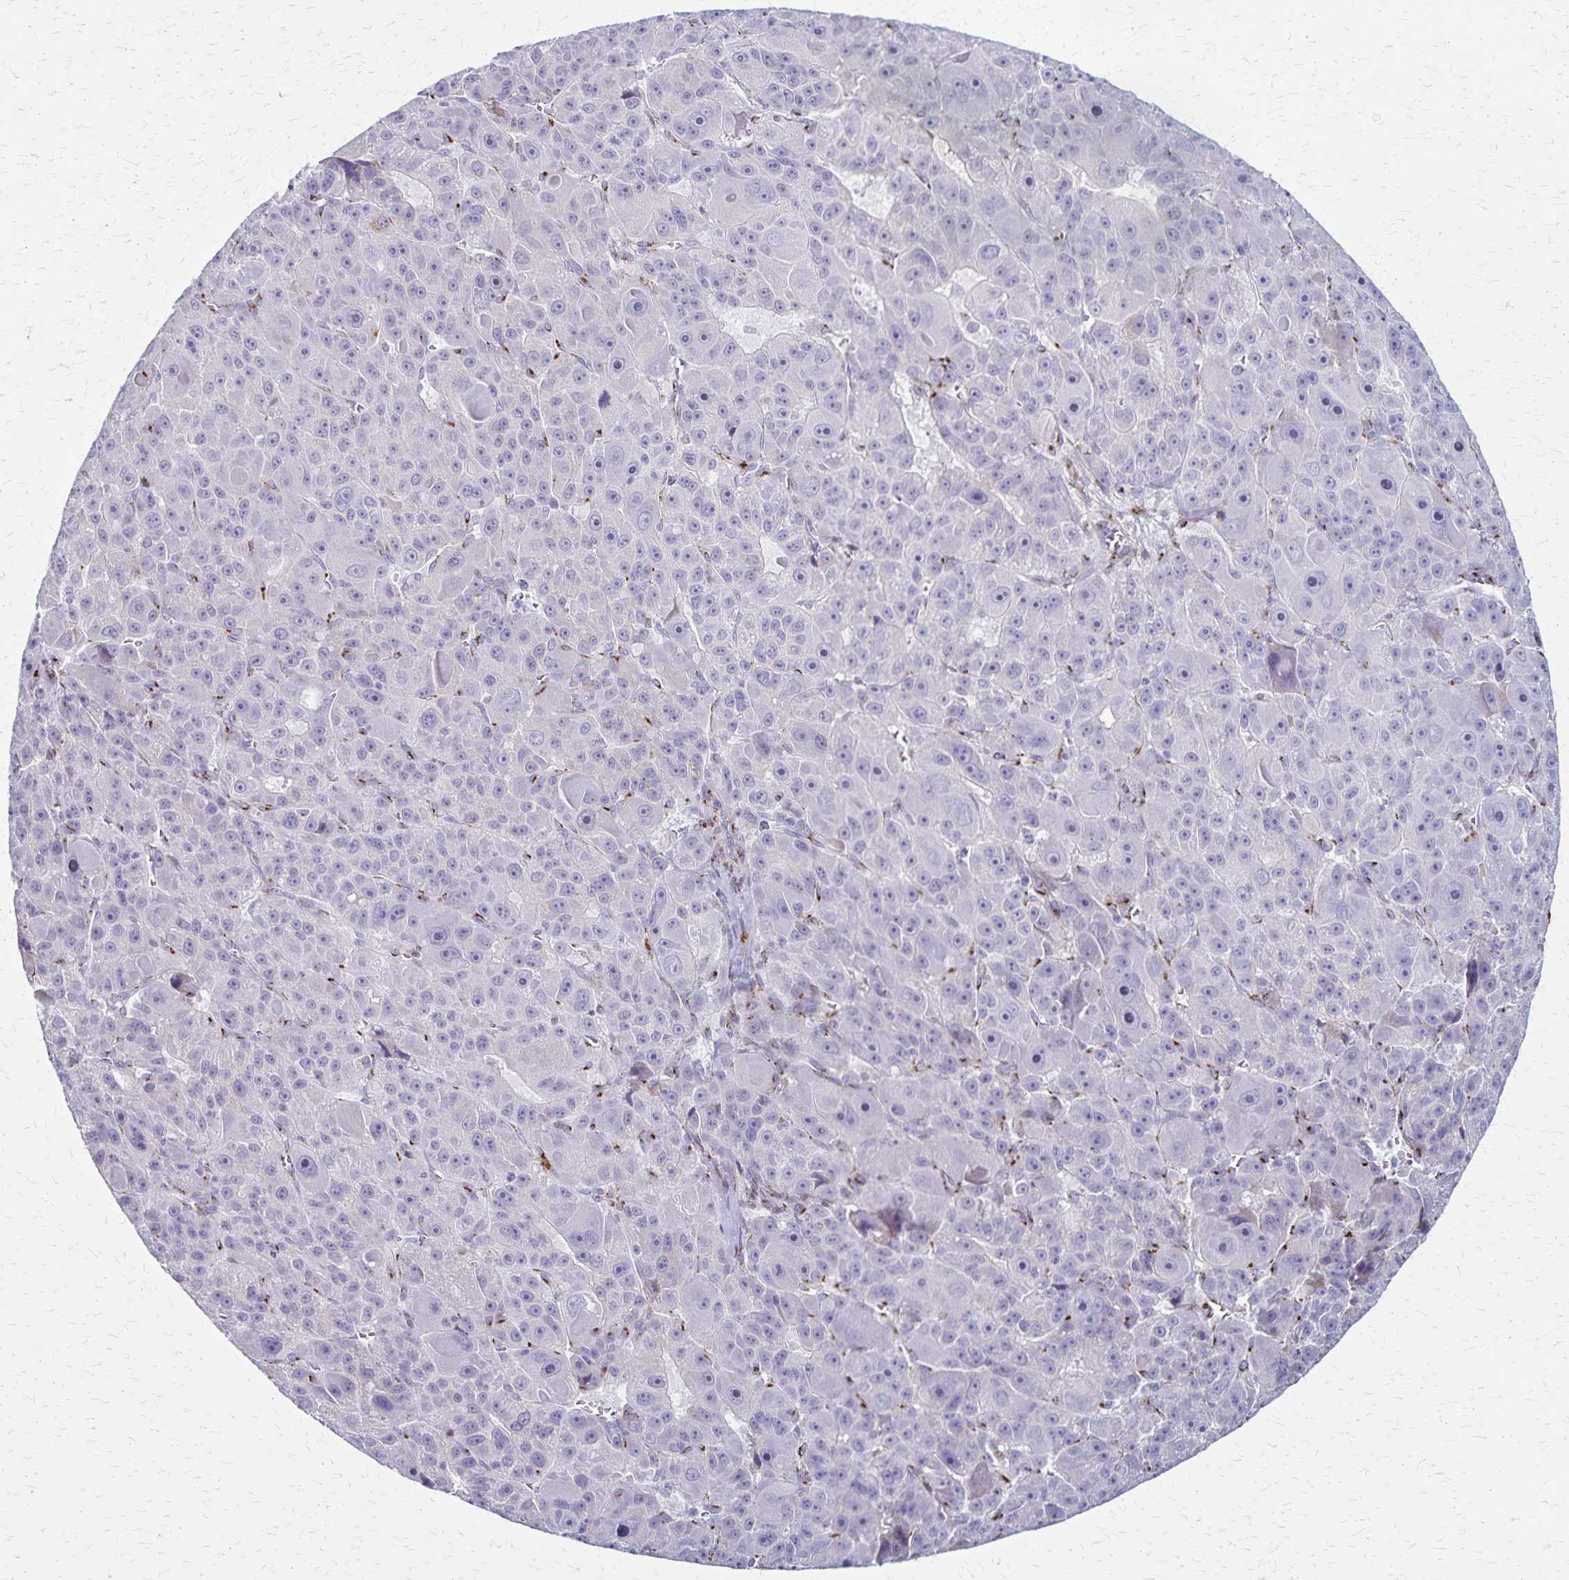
{"staining": {"intensity": "negative", "quantity": "none", "location": "none"}, "tissue": "liver cancer", "cell_type": "Tumor cells", "image_type": "cancer", "snomed": [{"axis": "morphology", "description": "Carcinoma, Hepatocellular, NOS"}, {"axis": "topography", "description": "Liver"}], "caption": "This micrograph is of liver hepatocellular carcinoma stained with immunohistochemistry (IHC) to label a protein in brown with the nuclei are counter-stained blue. There is no positivity in tumor cells.", "gene": "MCFD2", "patient": {"sex": "male", "age": 76}}